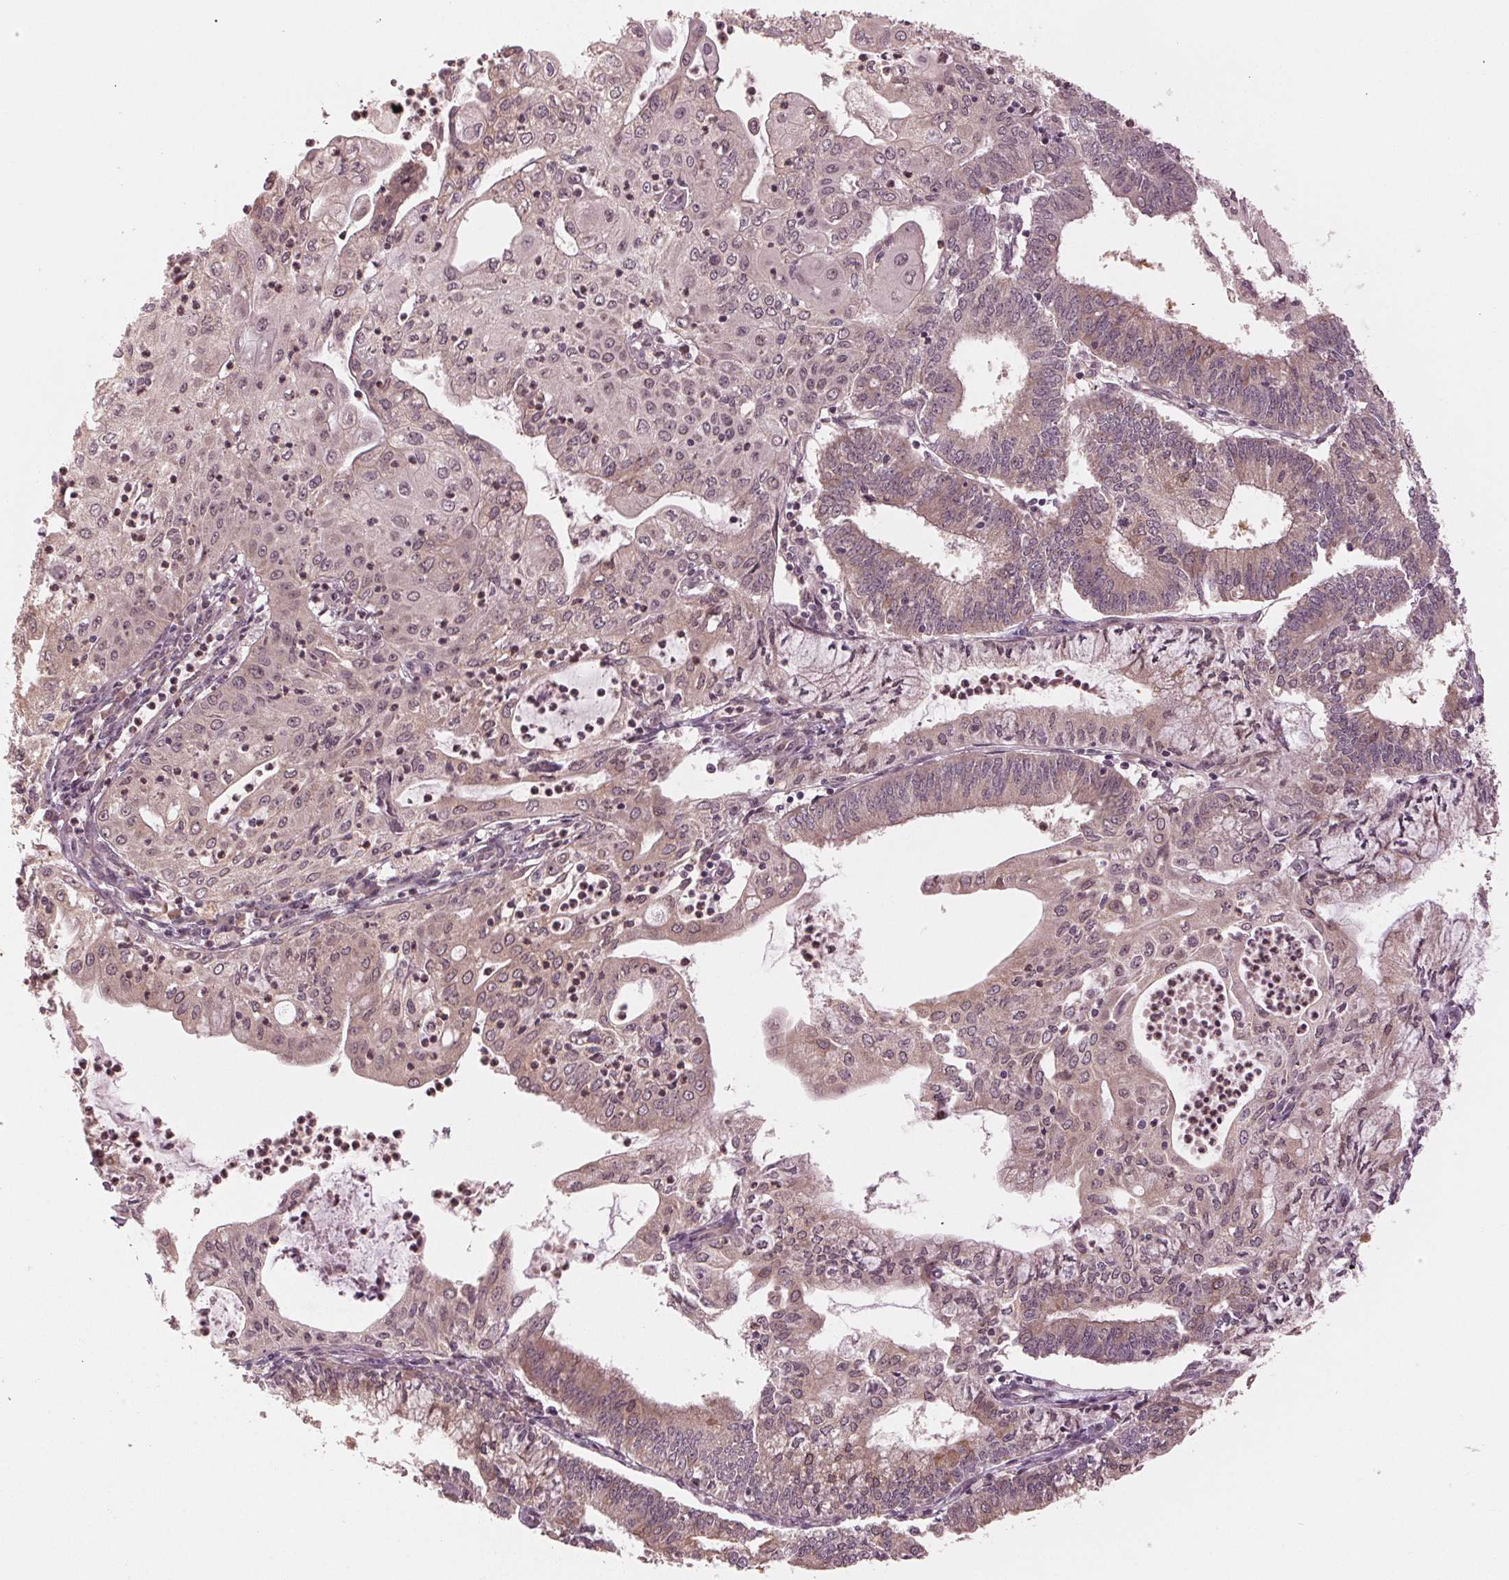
{"staining": {"intensity": "weak", "quantity": "25%-75%", "location": "cytoplasmic/membranous"}, "tissue": "endometrial cancer", "cell_type": "Tumor cells", "image_type": "cancer", "snomed": [{"axis": "morphology", "description": "Adenocarcinoma, NOS"}, {"axis": "topography", "description": "Endometrium"}], "caption": "Approximately 25%-75% of tumor cells in human adenocarcinoma (endometrial) demonstrate weak cytoplasmic/membranous protein expression as visualized by brown immunohistochemical staining.", "gene": "ZNF471", "patient": {"sex": "female", "age": 61}}